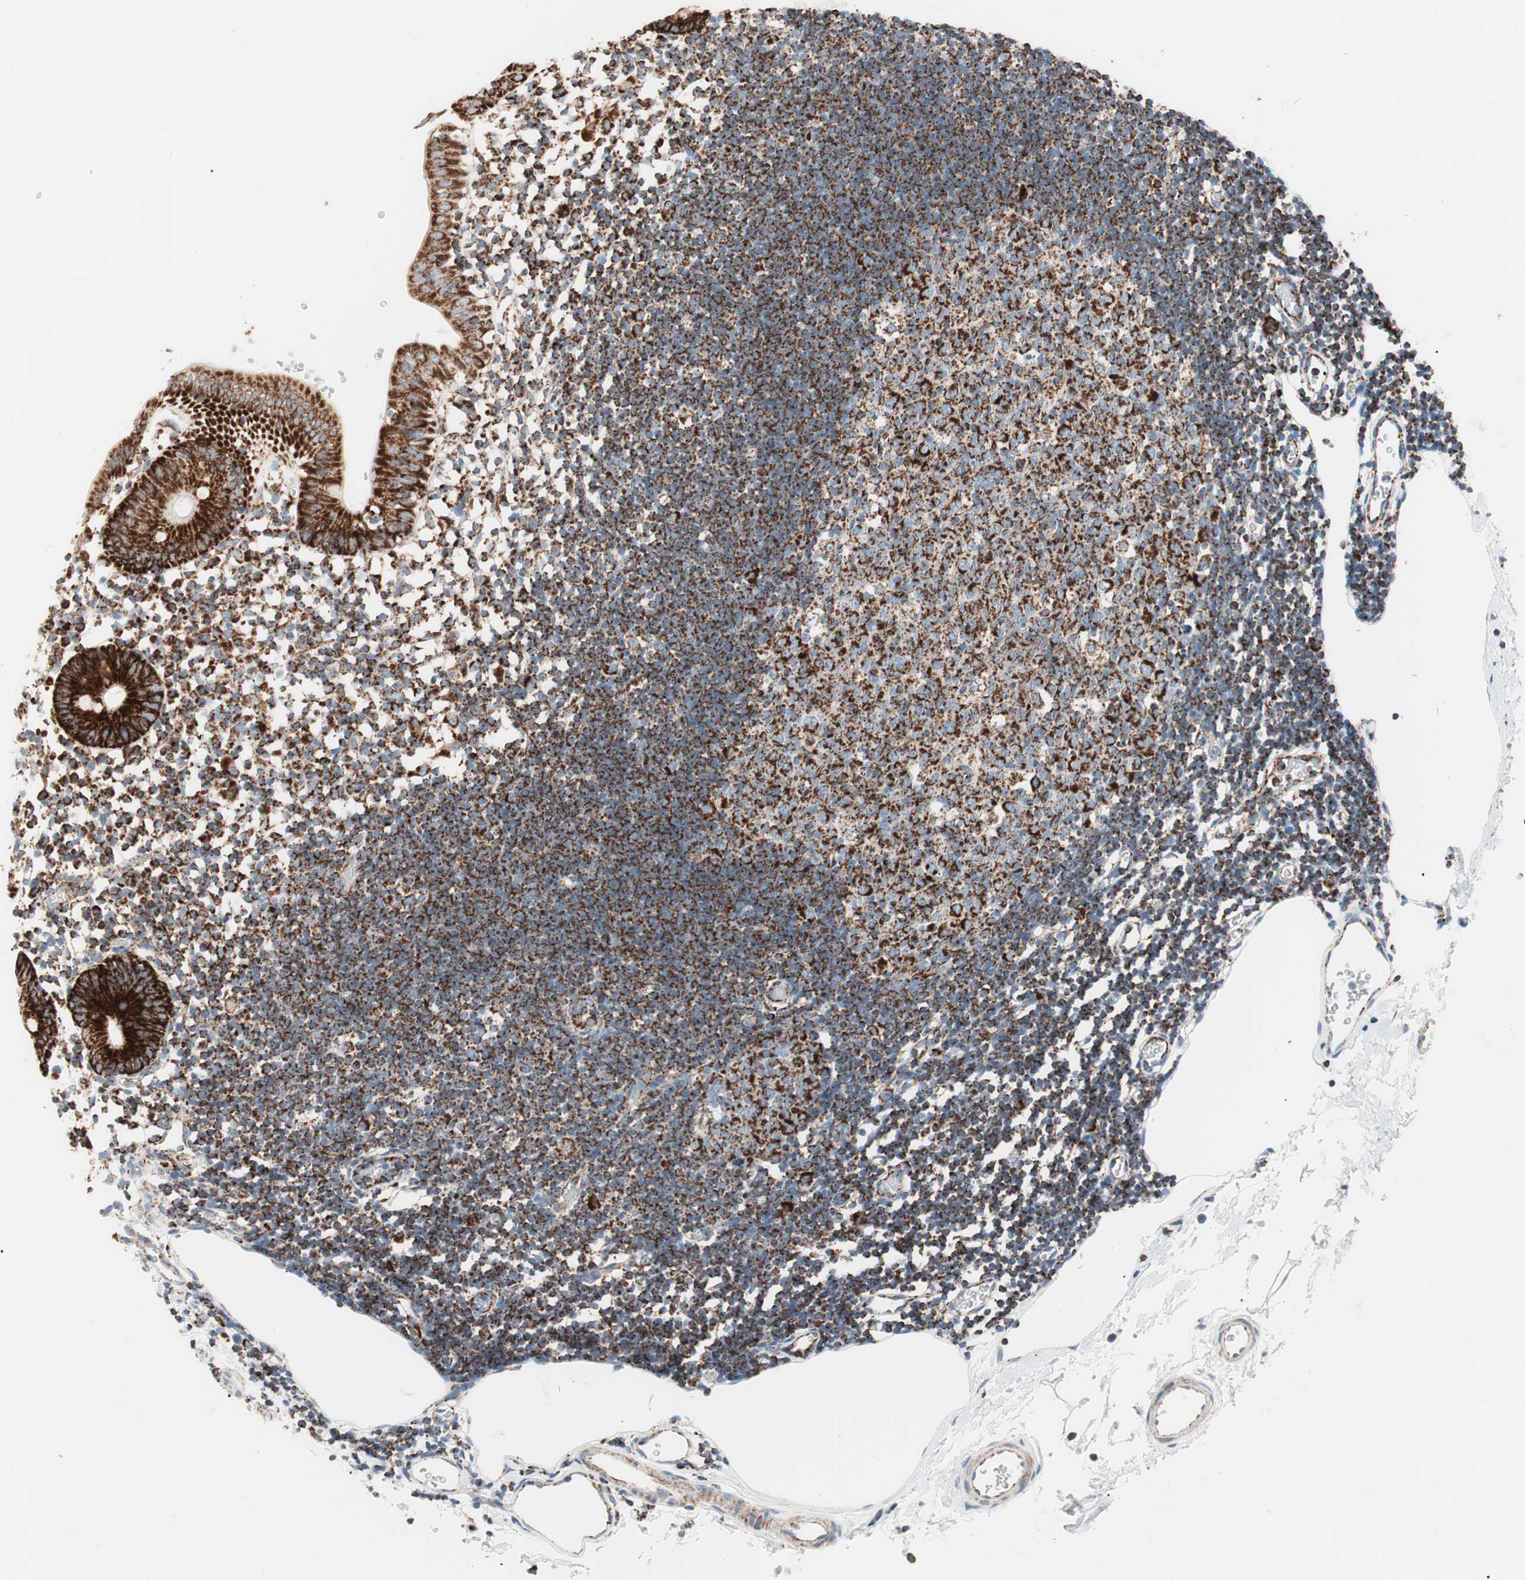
{"staining": {"intensity": "strong", "quantity": ">75%", "location": "cytoplasmic/membranous"}, "tissue": "colon", "cell_type": "Endothelial cells", "image_type": "normal", "snomed": [{"axis": "morphology", "description": "Normal tissue, NOS"}, {"axis": "morphology", "description": "Adenocarcinoma, NOS"}, {"axis": "topography", "description": "Colon"}, {"axis": "topography", "description": "Peripheral nerve tissue"}], "caption": "Immunohistochemistry image of benign human colon stained for a protein (brown), which reveals high levels of strong cytoplasmic/membranous positivity in about >75% of endothelial cells.", "gene": "TOMM20", "patient": {"sex": "male", "age": 14}}